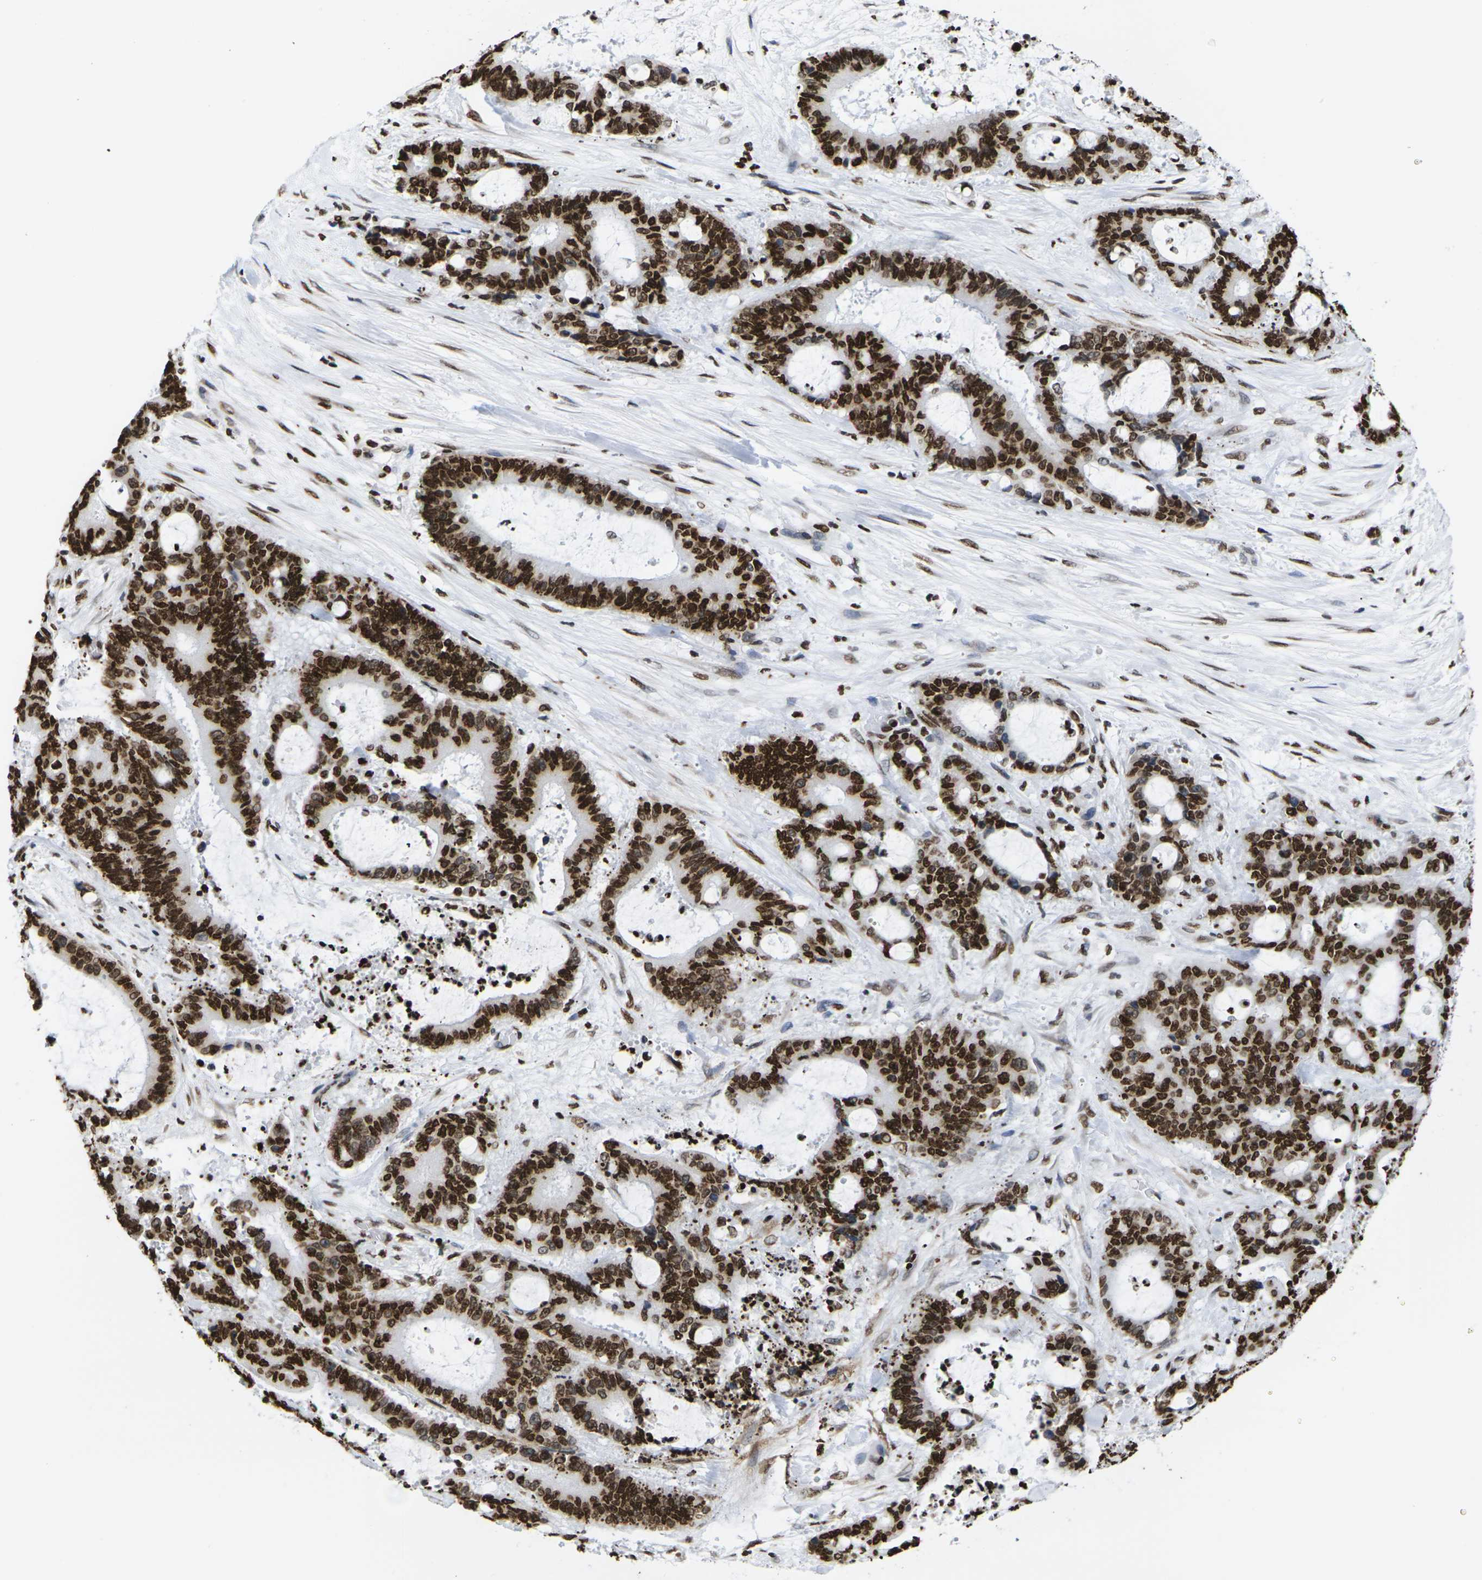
{"staining": {"intensity": "strong", "quantity": ">75%", "location": "cytoplasmic/membranous,nuclear"}, "tissue": "liver cancer", "cell_type": "Tumor cells", "image_type": "cancer", "snomed": [{"axis": "morphology", "description": "Normal tissue, NOS"}, {"axis": "morphology", "description": "Cholangiocarcinoma"}, {"axis": "topography", "description": "Liver"}, {"axis": "topography", "description": "Peripheral nerve tissue"}], "caption": "Protein expression analysis of human cholangiocarcinoma (liver) reveals strong cytoplasmic/membranous and nuclear positivity in approximately >75% of tumor cells. (Brightfield microscopy of DAB IHC at high magnification).", "gene": "H2AC21", "patient": {"sex": "female", "age": 73}}